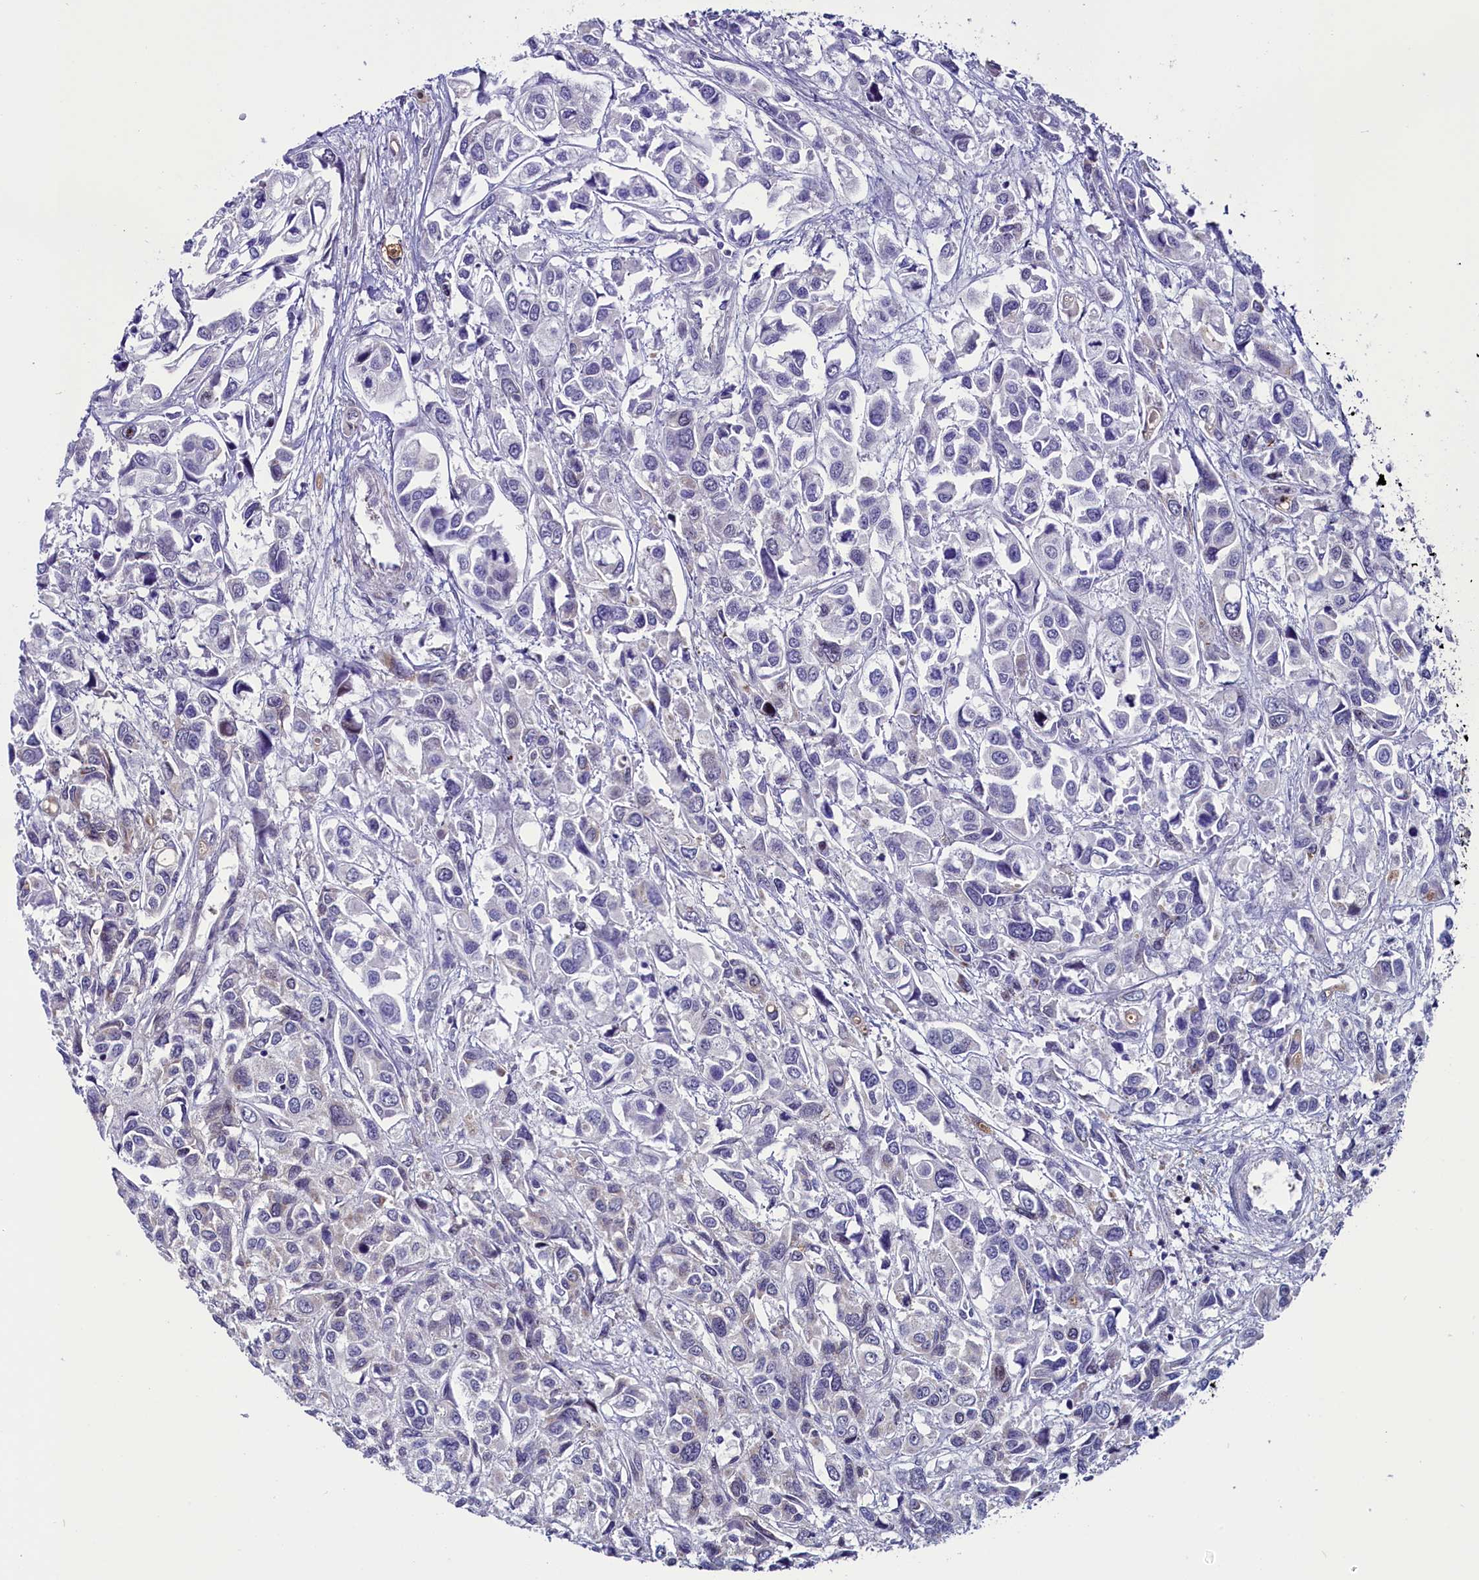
{"staining": {"intensity": "negative", "quantity": "none", "location": "none"}, "tissue": "urothelial cancer", "cell_type": "Tumor cells", "image_type": "cancer", "snomed": [{"axis": "morphology", "description": "Urothelial carcinoma, High grade"}, {"axis": "topography", "description": "Urinary bladder"}], "caption": "High-grade urothelial carcinoma was stained to show a protein in brown. There is no significant positivity in tumor cells.", "gene": "CIAPIN1", "patient": {"sex": "male", "age": 67}}